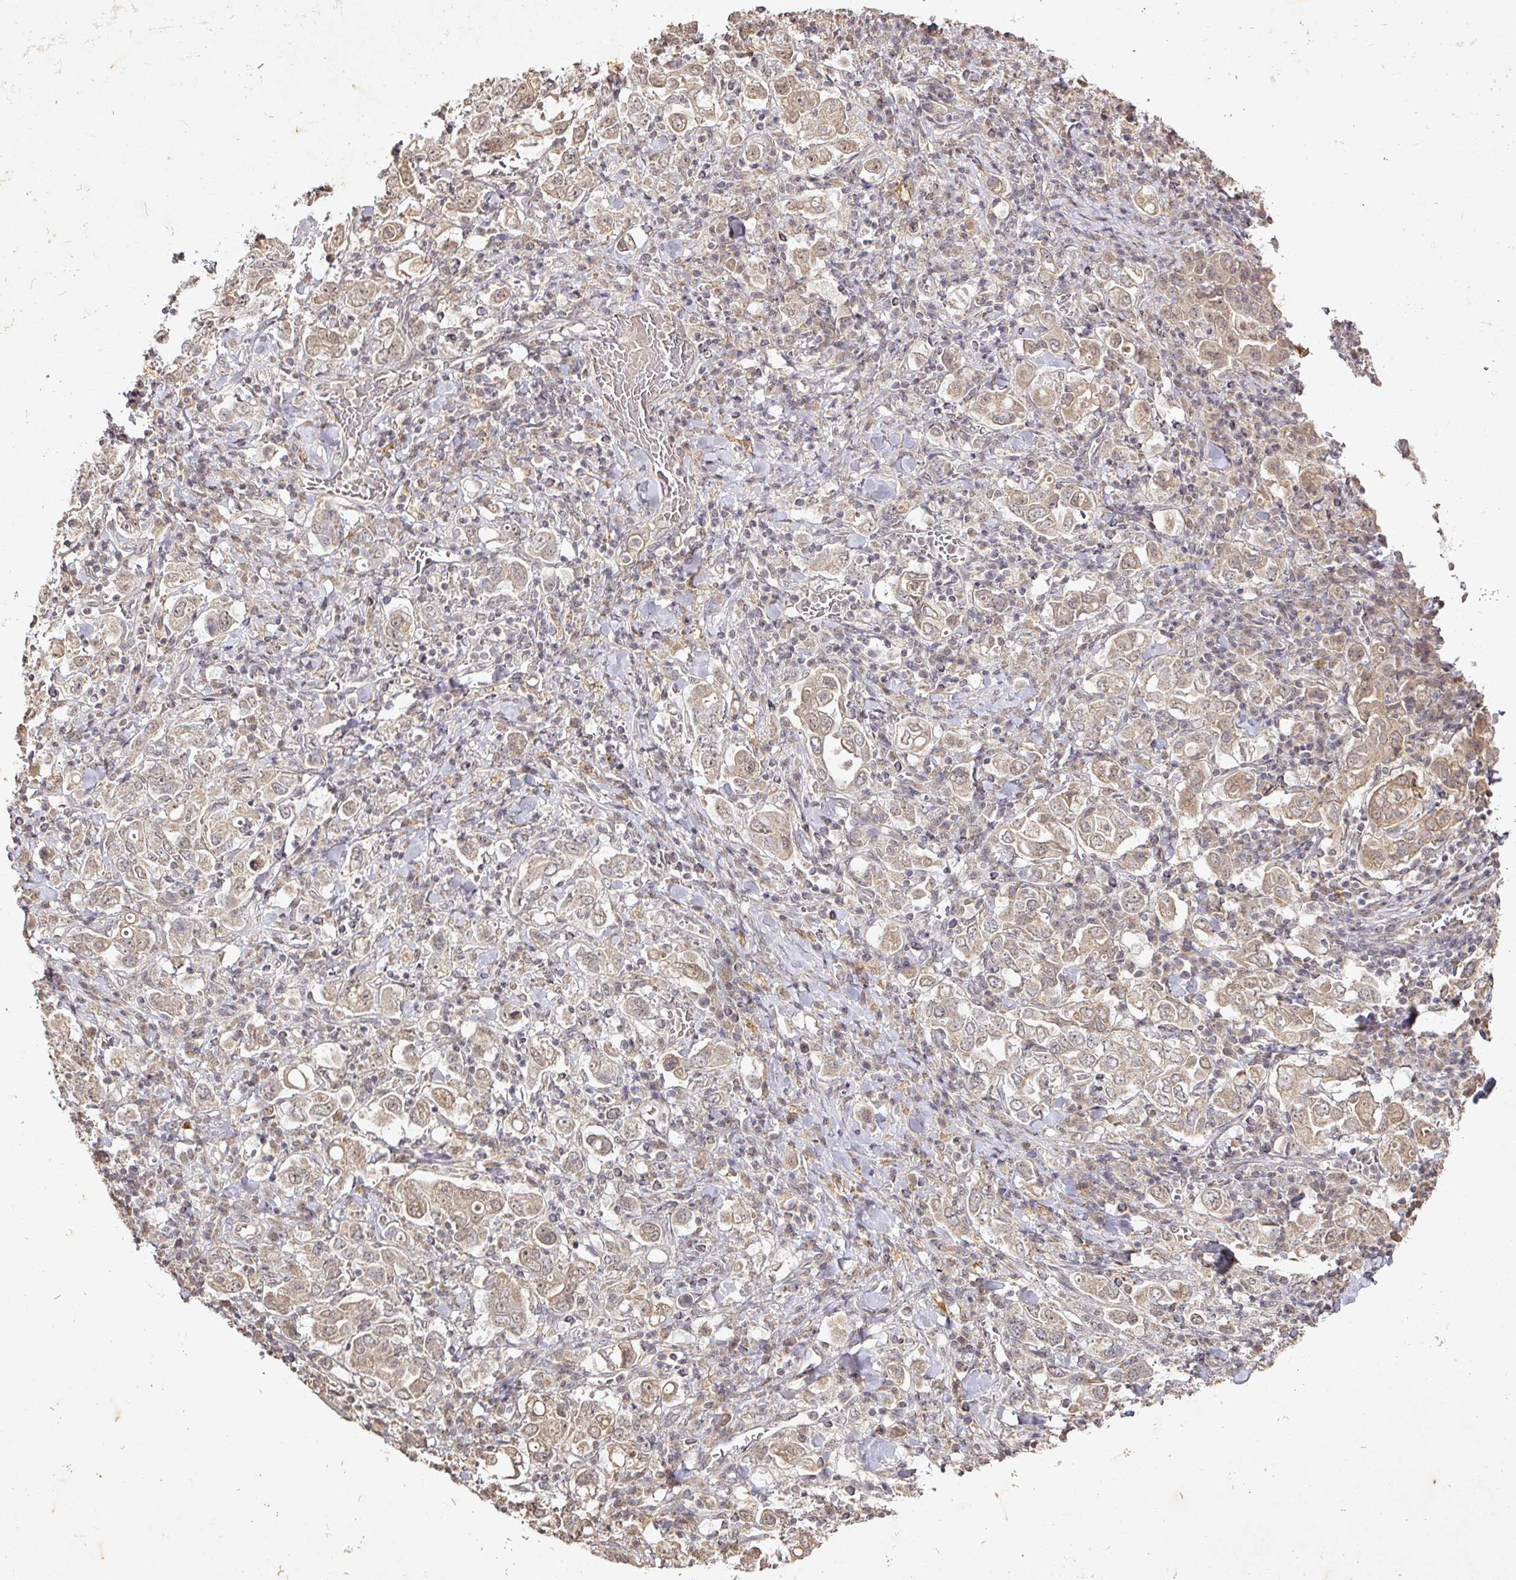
{"staining": {"intensity": "weak", "quantity": "25%-75%", "location": "cytoplasmic/membranous"}, "tissue": "stomach cancer", "cell_type": "Tumor cells", "image_type": "cancer", "snomed": [{"axis": "morphology", "description": "Adenocarcinoma, NOS"}, {"axis": "topography", "description": "Stomach, upper"}], "caption": "Tumor cells show weak cytoplasmic/membranous expression in about 25%-75% of cells in stomach adenocarcinoma. (Brightfield microscopy of DAB IHC at high magnification).", "gene": "CAPN5", "patient": {"sex": "male", "age": 62}}